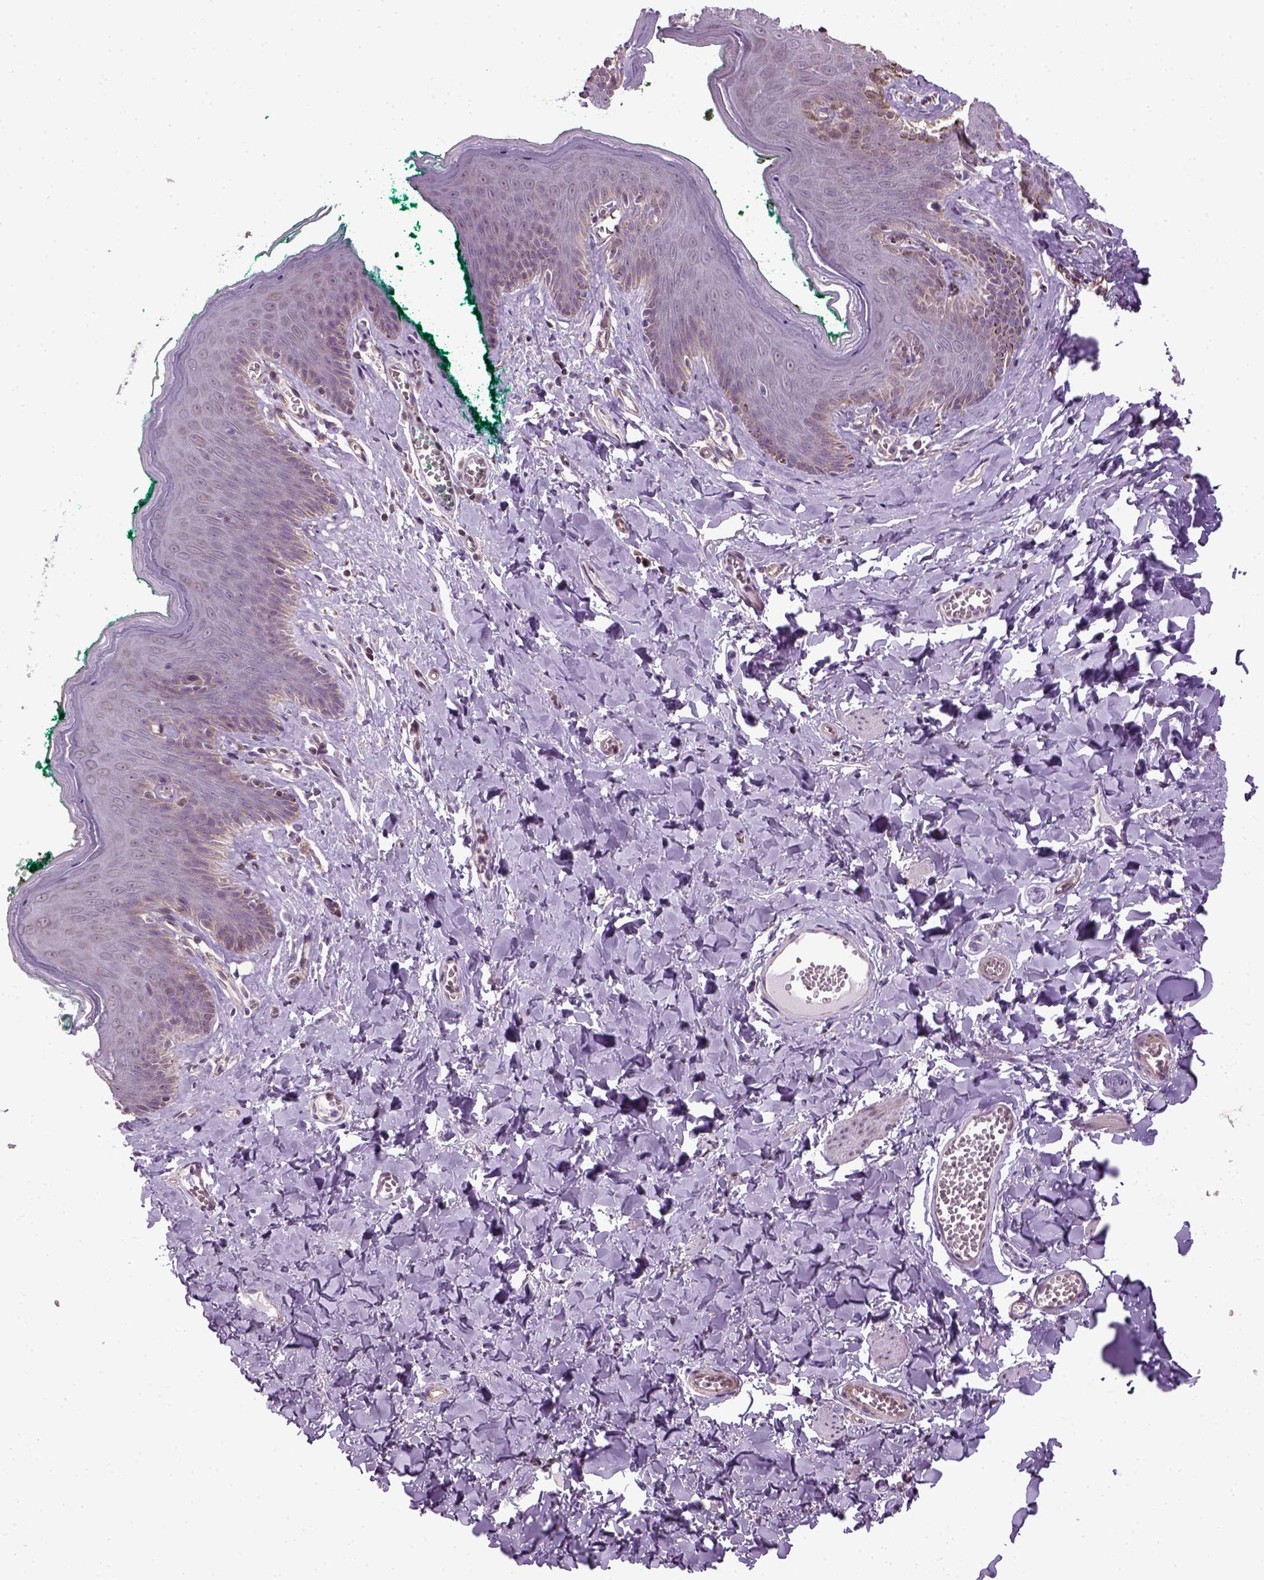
{"staining": {"intensity": "moderate", "quantity": "<25%", "location": "cytoplasmic/membranous"}, "tissue": "skin", "cell_type": "Epidermal cells", "image_type": "normal", "snomed": [{"axis": "morphology", "description": "Normal tissue, NOS"}, {"axis": "topography", "description": "Vulva"}, {"axis": "topography", "description": "Peripheral nerve tissue"}], "caption": "Skin was stained to show a protein in brown. There is low levels of moderate cytoplasmic/membranous expression in about <25% of epidermal cells. The staining was performed using DAB, with brown indicating positive protein expression. Nuclei are stained blue with hematoxylin.", "gene": "XK", "patient": {"sex": "female", "age": 66}}